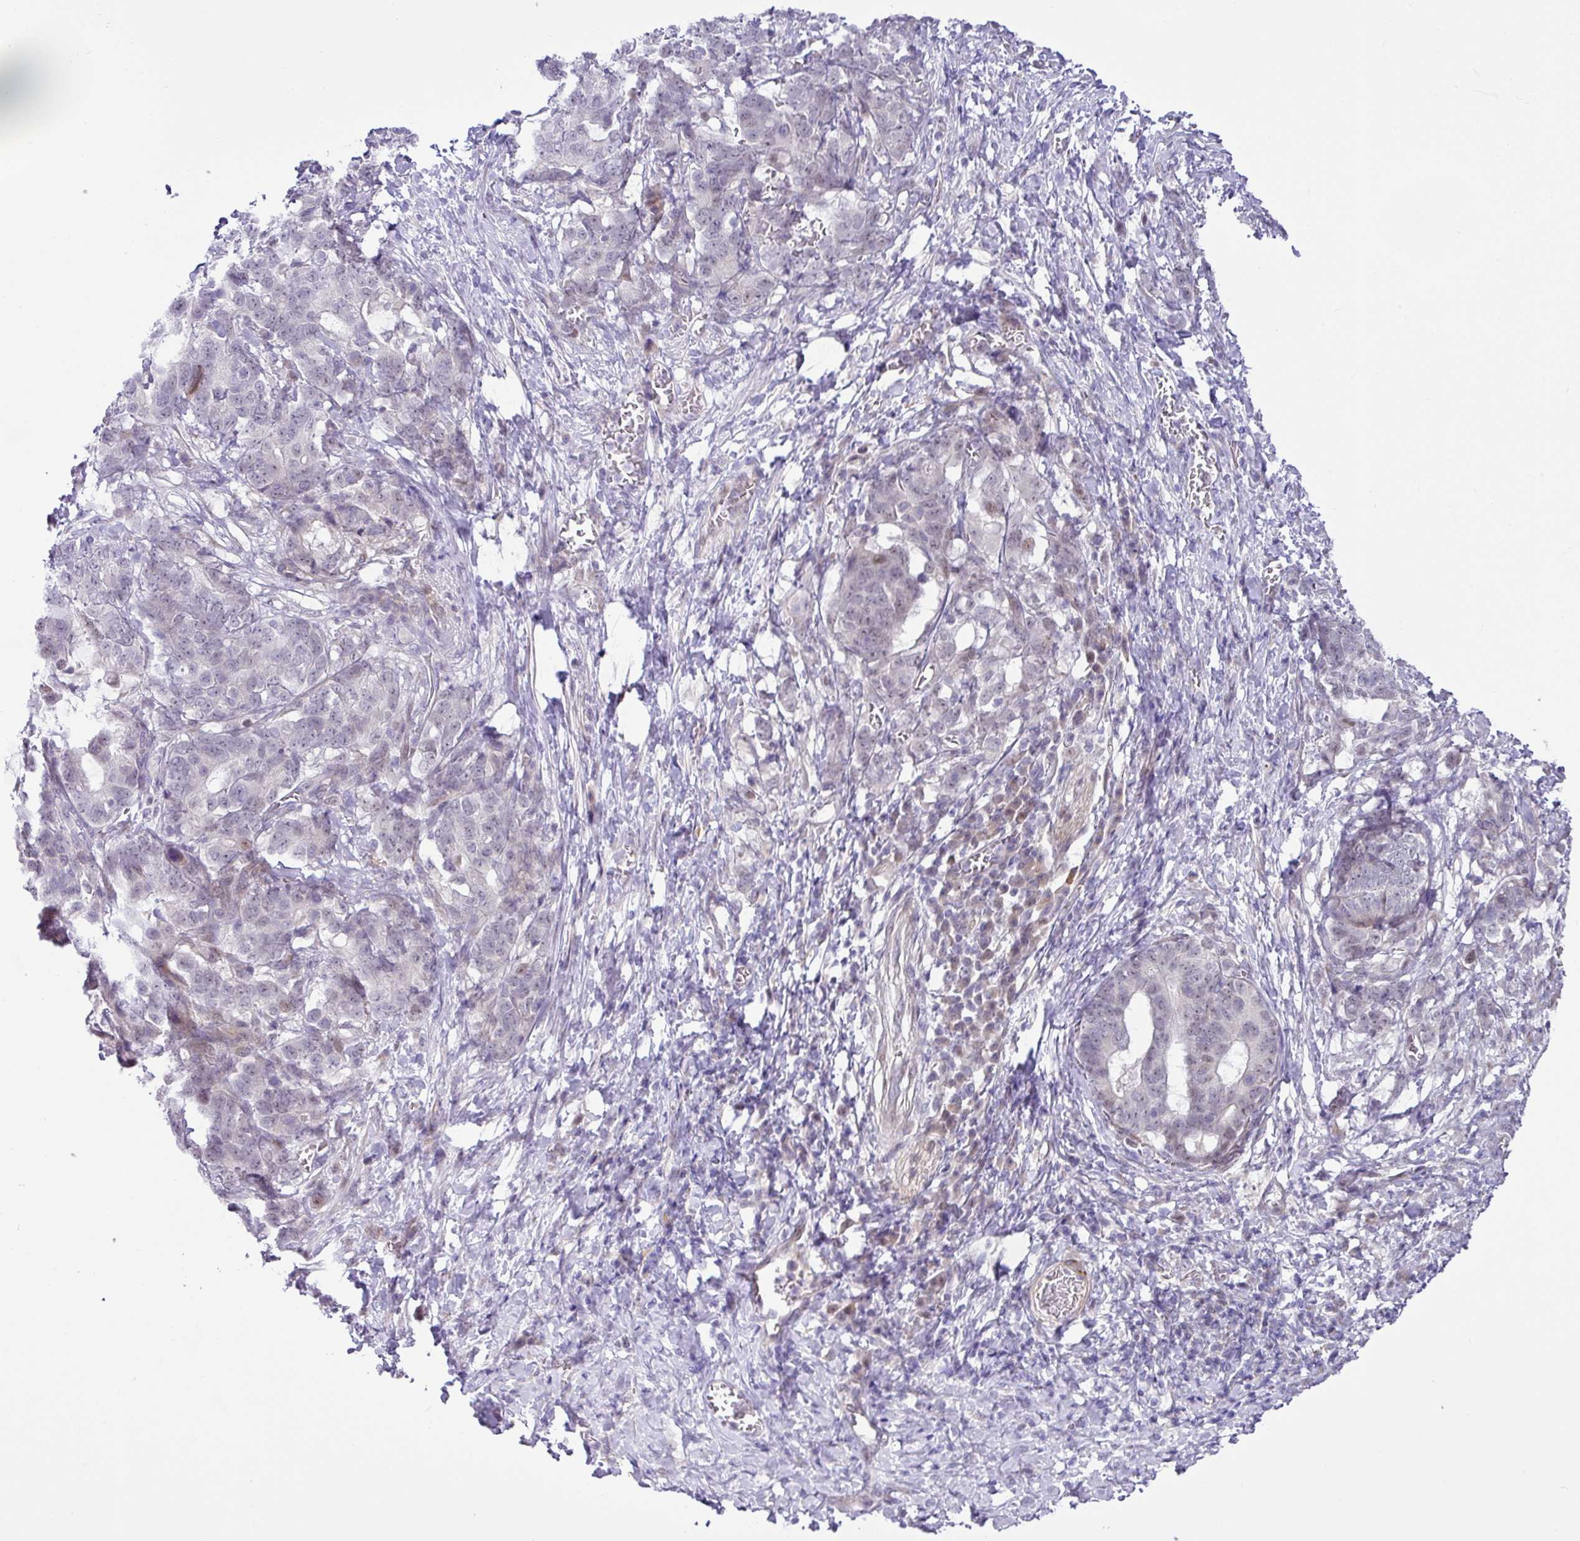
{"staining": {"intensity": "negative", "quantity": "none", "location": "none"}, "tissue": "stomach cancer", "cell_type": "Tumor cells", "image_type": "cancer", "snomed": [{"axis": "morphology", "description": "Normal tissue, NOS"}, {"axis": "morphology", "description": "Adenocarcinoma, NOS"}, {"axis": "topography", "description": "Stomach"}], "caption": "This is an immunohistochemistry (IHC) photomicrograph of stomach cancer. There is no staining in tumor cells.", "gene": "PARP2", "patient": {"sex": "female", "age": 64}}